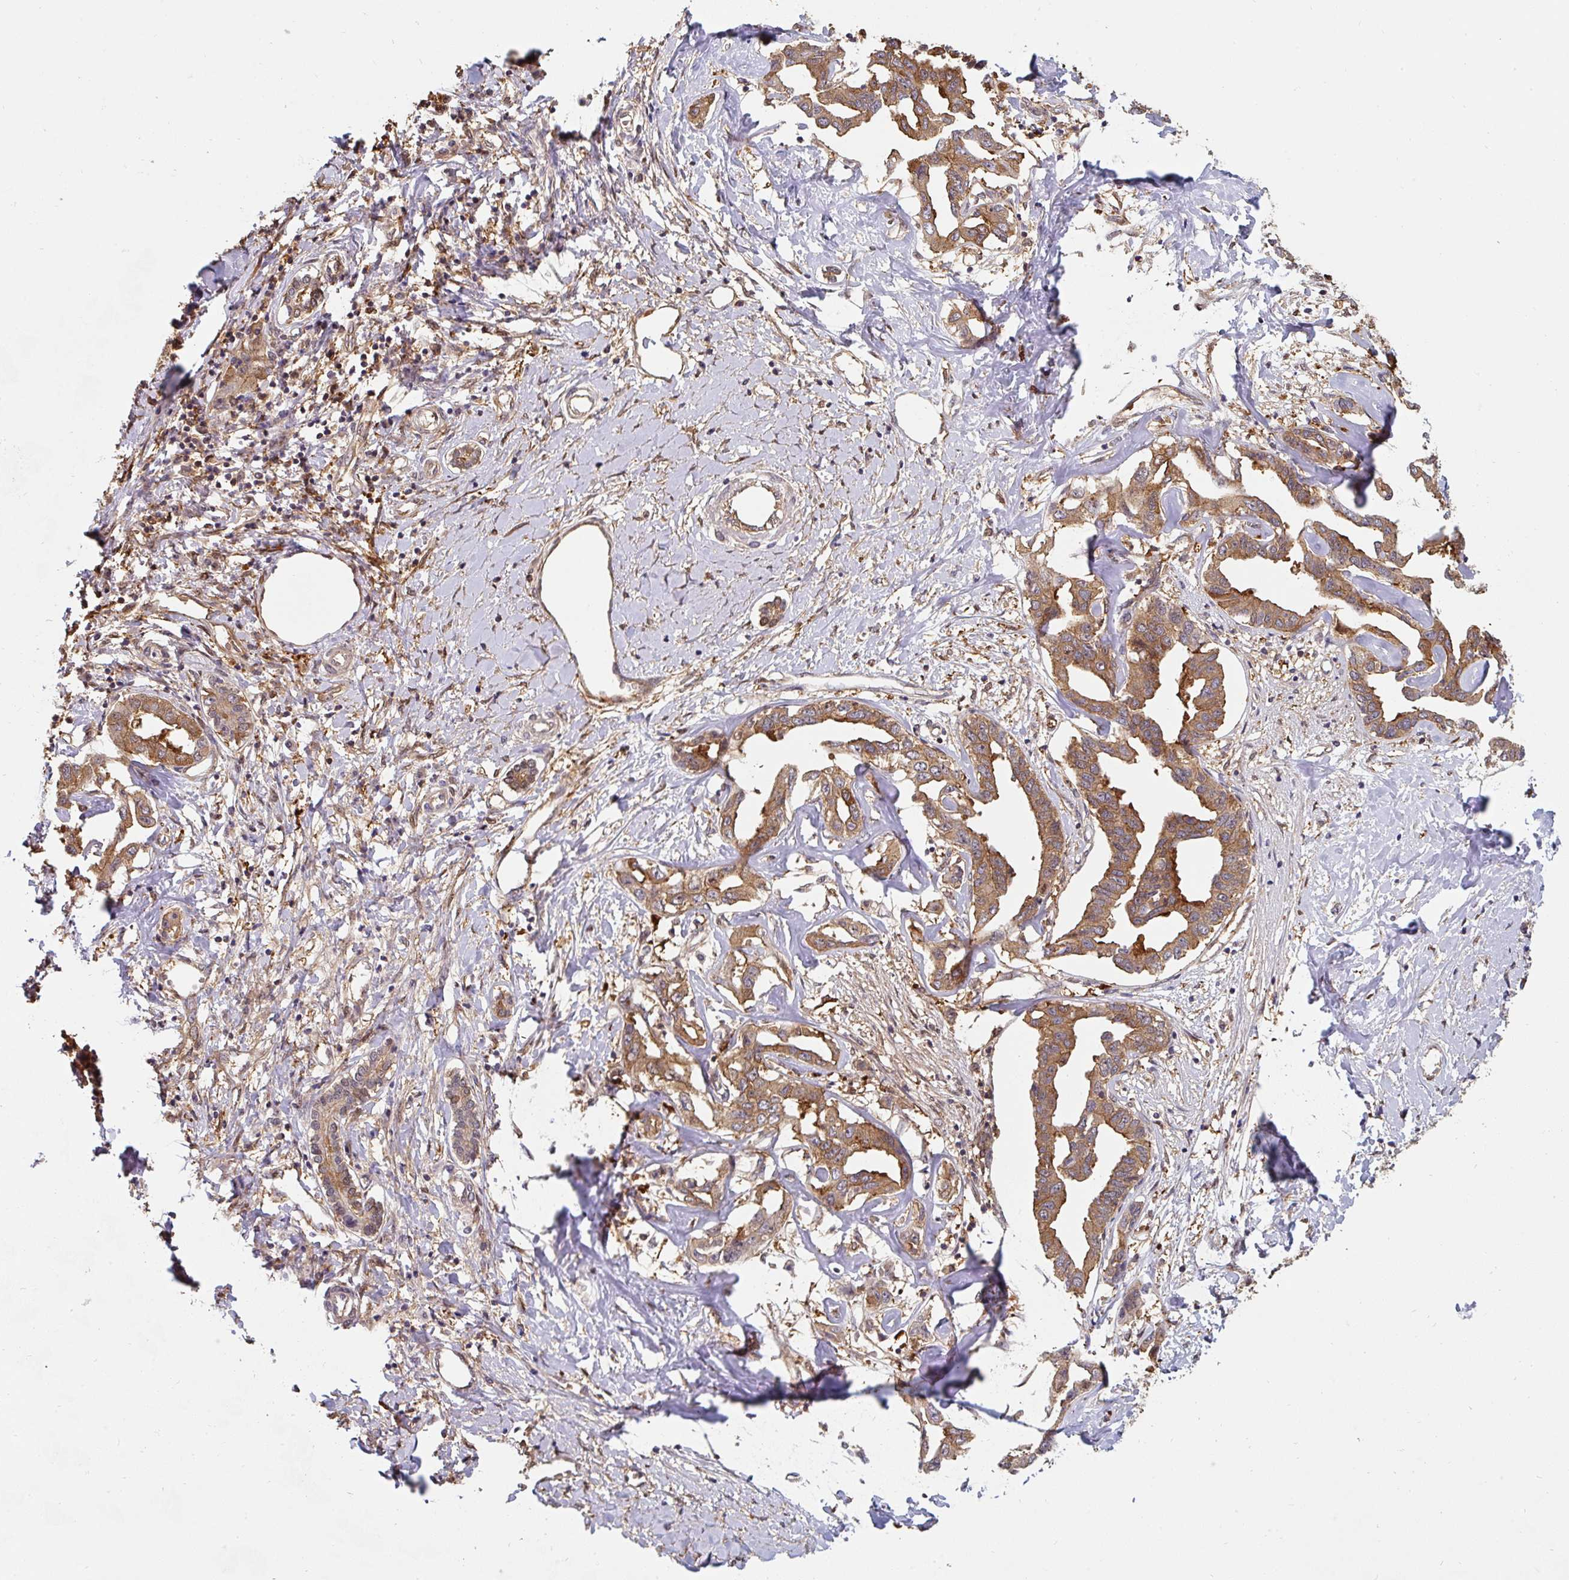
{"staining": {"intensity": "moderate", "quantity": ">75%", "location": "cytoplasmic/membranous"}, "tissue": "liver cancer", "cell_type": "Tumor cells", "image_type": "cancer", "snomed": [{"axis": "morphology", "description": "Cholangiocarcinoma"}, {"axis": "topography", "description": "Liver"}], "caption": "Protein analysis of liver cancer (cholangiocarcinoma) tissue displays moderate cytoplasmic/membranous staining in approximately >75% of tumor cells.", "gene": "ST13", "patient": {"sex": "male", "age": 59}}